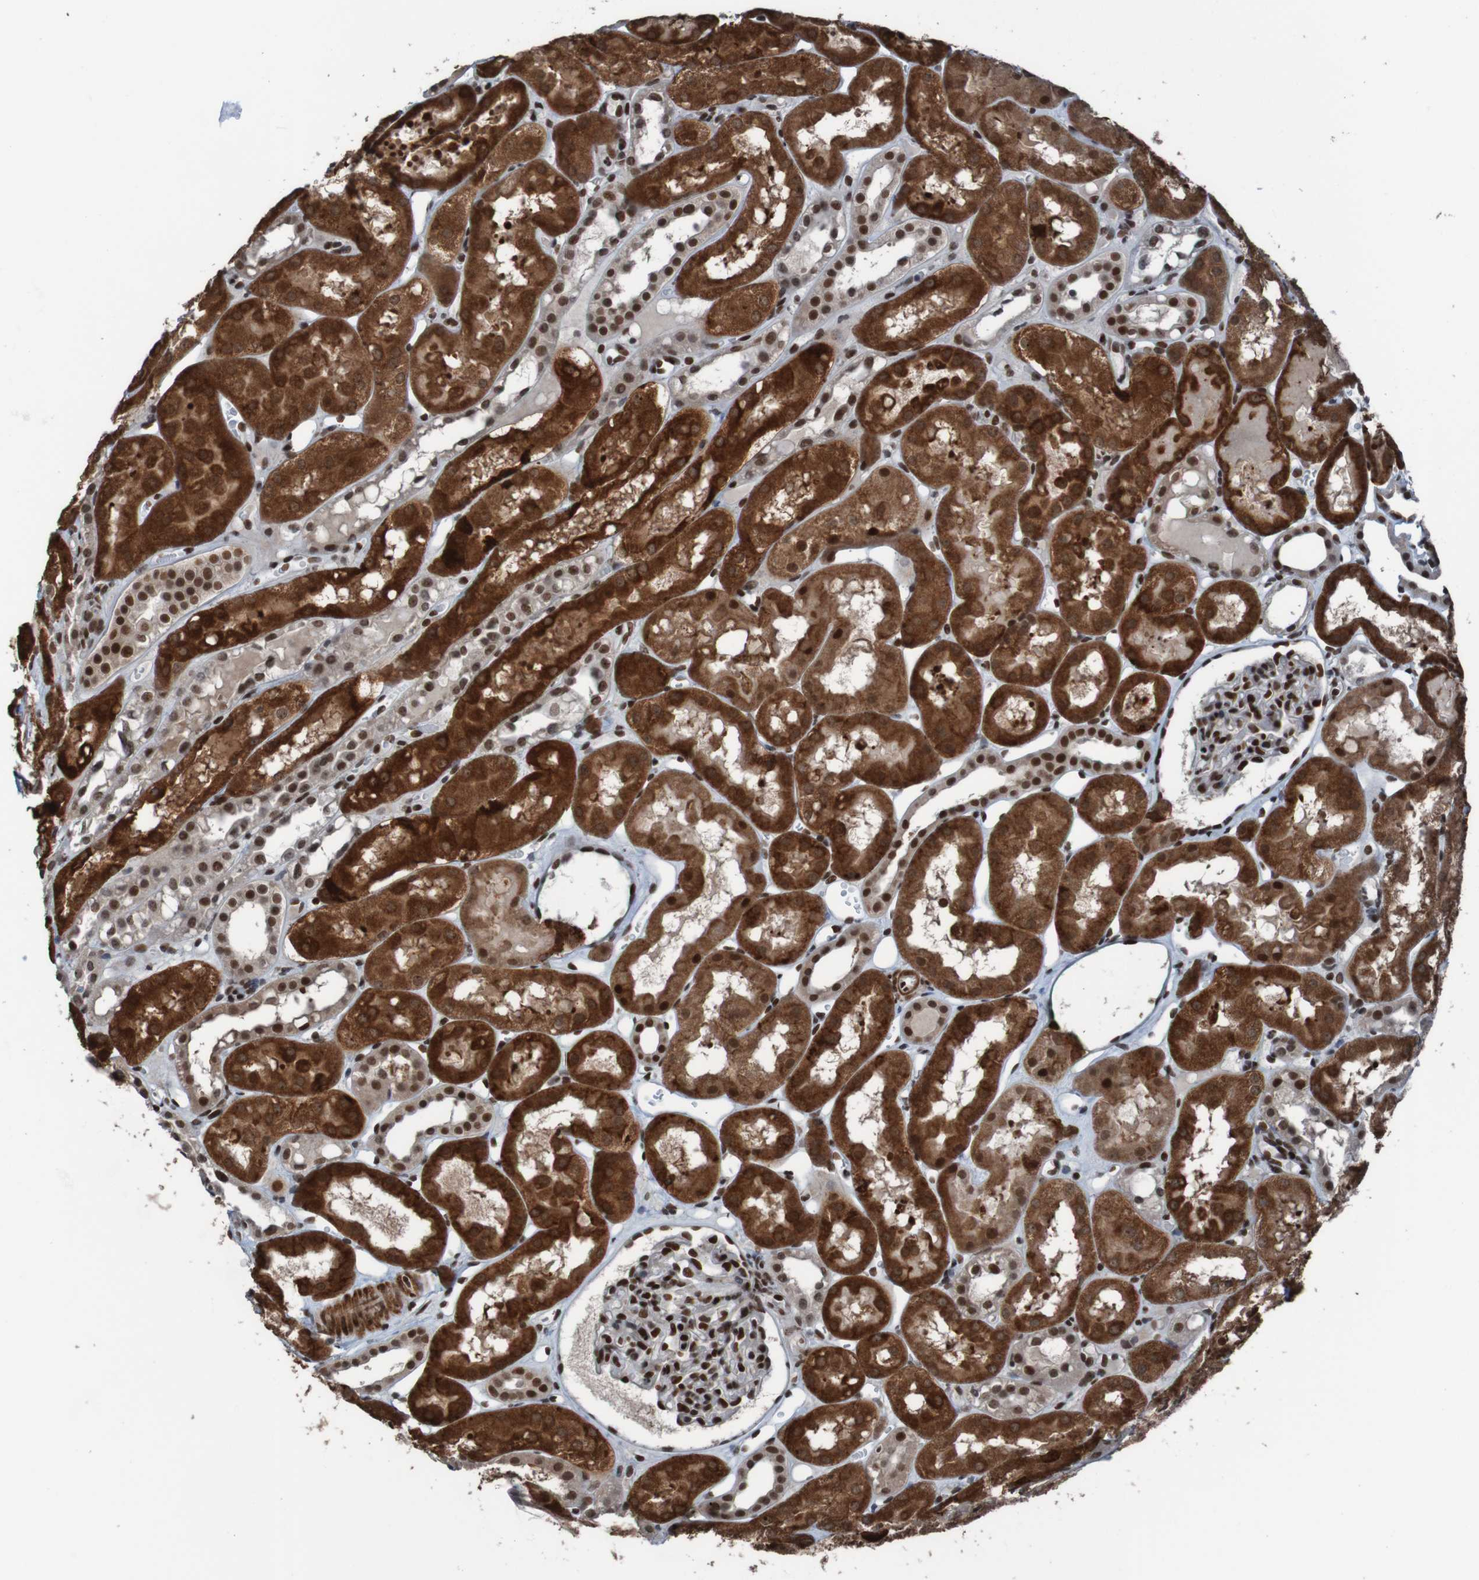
{"staining": {"intensity": "strong", "quantity": ">75%", "location": "nuclear"}, "tissue": "kidney", "cell_type": "Cells in glomeruli", "image_type": "normal", "snomed": [{"axis": "morphology", "description": "Normal tissue, NOS"}, {"axis": "topography", "description": "Kidney"}, {"axis": "topography", "description": "Urinary bladder"}], "caption": "Immunohistochemical staining of normal kidney exhibits strong nuclear protein staining in about >75% of cells in glomeruli.", "gene": "PHF2", "patient": {"sex": "male", "age": 16}}